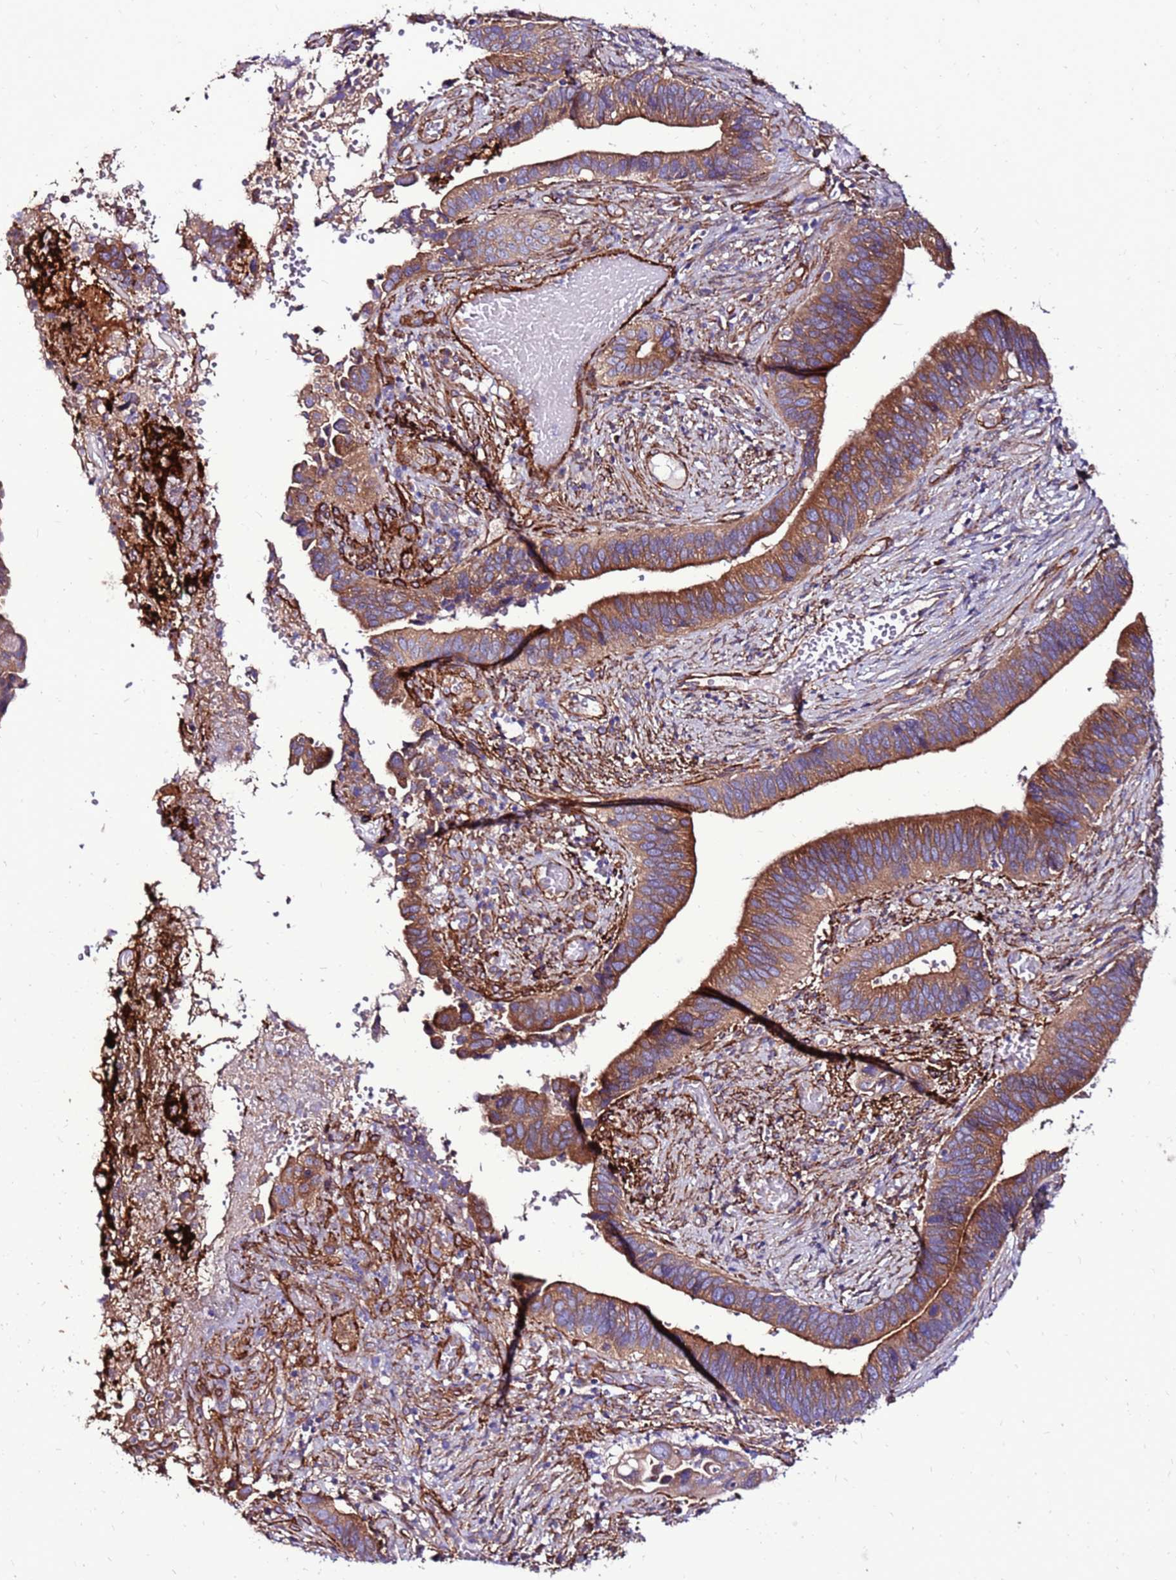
{"staining": {"intensity": "moderate", "quantity": ">75%", "location": "cytoplasmic/membranous"}, "tissue": "cervical cancer", "cell_type": "Tumor cells", "image_type": "cancer", "snomed": [{"axis": "morphology", "description": "Adenocarcinoma, NOS"}, {"axis": "topography", "description": "Cervix"}], "caption": "Moderate cytoplasmic/membranous protein expression is present in about >75% of tumor cells in cervical adenocarcinoma.", "gene": "EI24", "patient": {"sex": "female", "age": 42}}